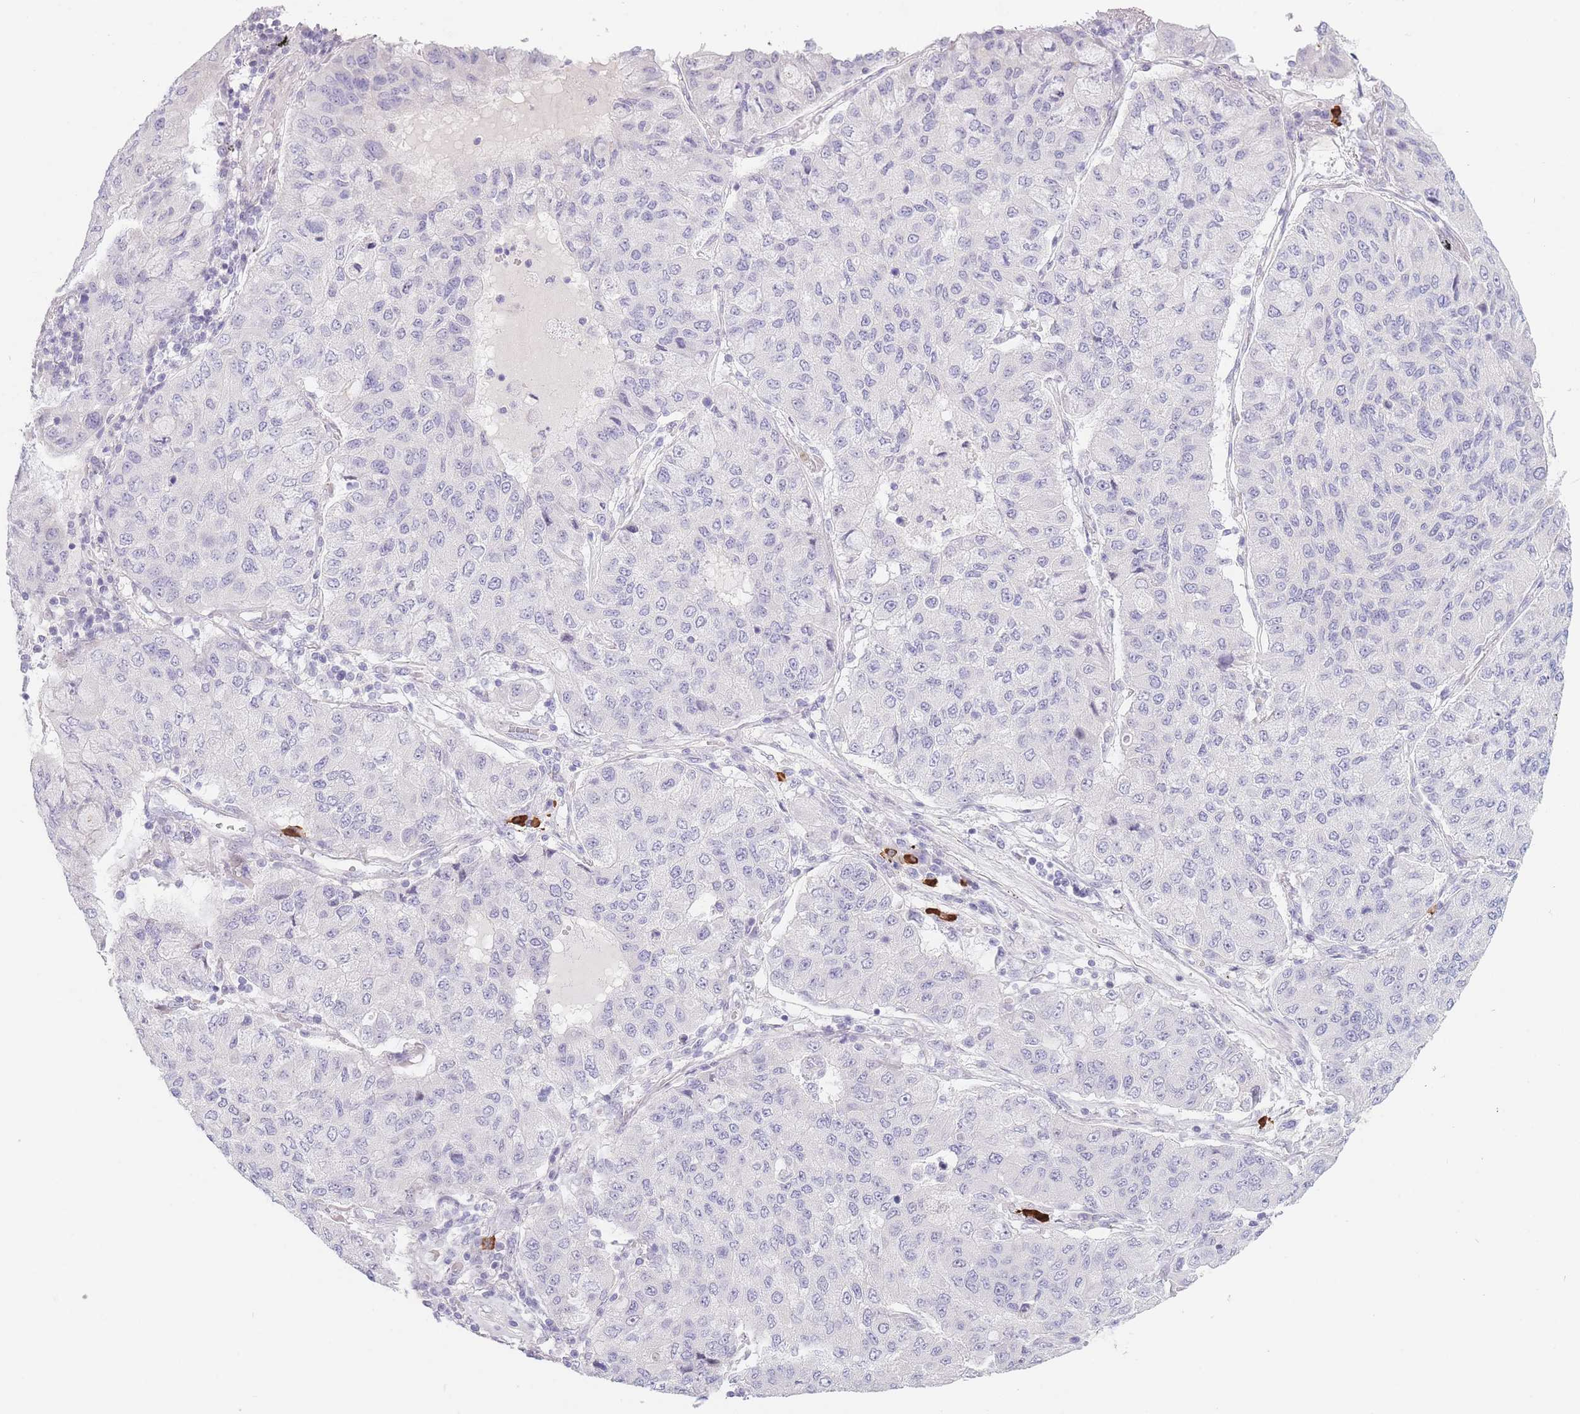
{"staining": {"intensity": "negative", "quantity": "none", "location": "none"}, "tissue": "lung cancer", "cell_type": "Tumor cells", "image_type": "cancer", "snomed": [{"axis": "morphology", "description": "Squamous cell carcinoma, NOS"}, {"axis": "topography", "description": "Lung"}], "caption": "Immunohistochemical staining of human squamous cell carcinoma (lung) exhibits no significant expression in tumor cells. The staining is performed using DAB (3,3'-diaminobenzidine) brown chromogen with nuclei counter-stained in using hematoxylin.", "gene": "PLEKHG2", "patient": {"sex": "male", "age": 74}}